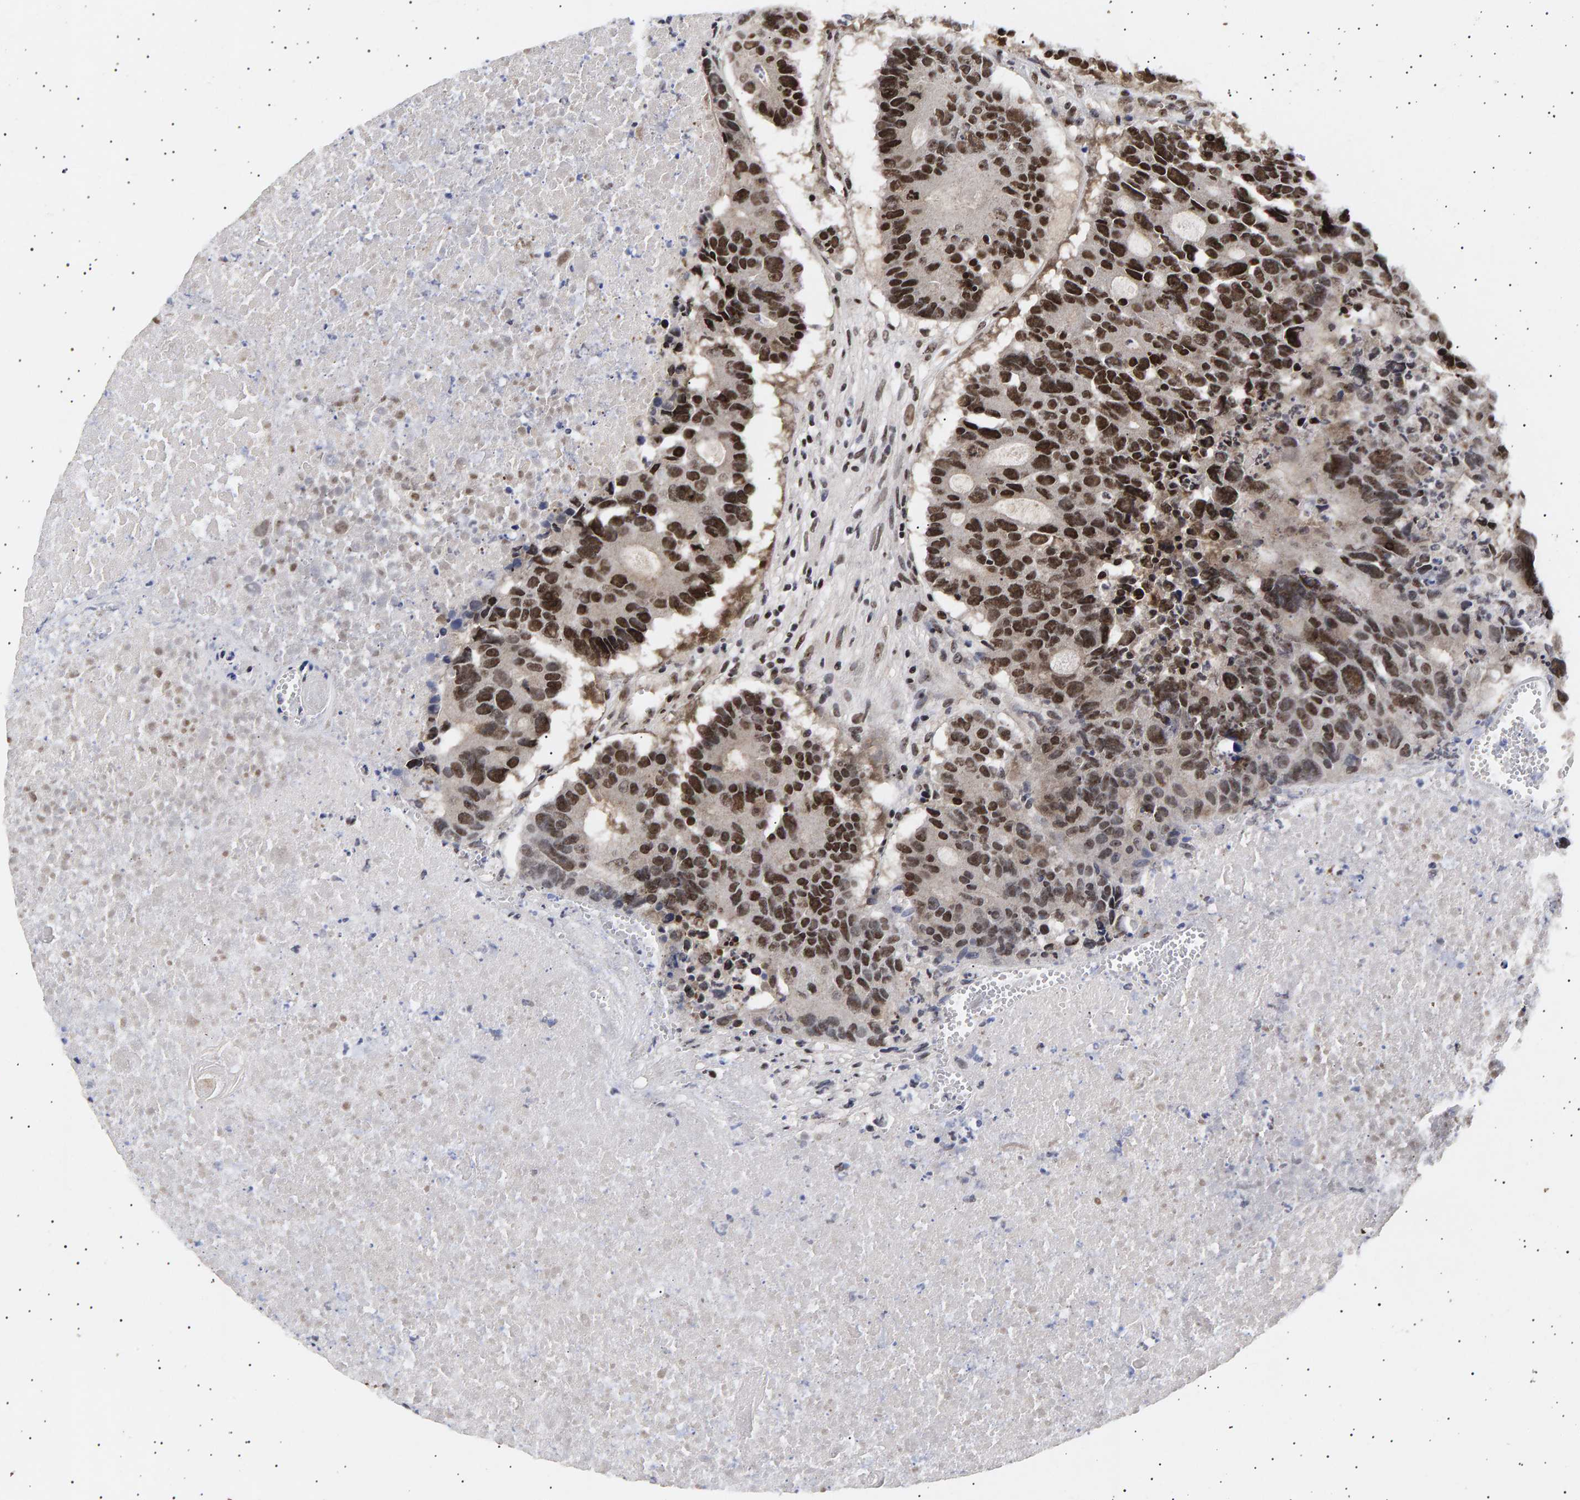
{"staining": {"intensity": "strong", "quantity": ">75%", "location": "nuclear"}, "tissue": "colorectal cancer", "cell_type": "Tumor cells", "image_type": "cancer", "snomed": [{"axis": "morphology", "description": "Adenocarcinoma, NOS"}, {"axis": "topography", "description": "Colon"}], "caption": "Protein analysis of colorectal cancer tissue demonstrates strong nuclear expression in approximately >75% of tumor cells. The staining is performed using DAB brown chromogen to label protein expression. The nuclei are counter-stained blue using hematoxylin.", "gene": "ANKRD40", "patient": {"sex": "male", "age": 87}}